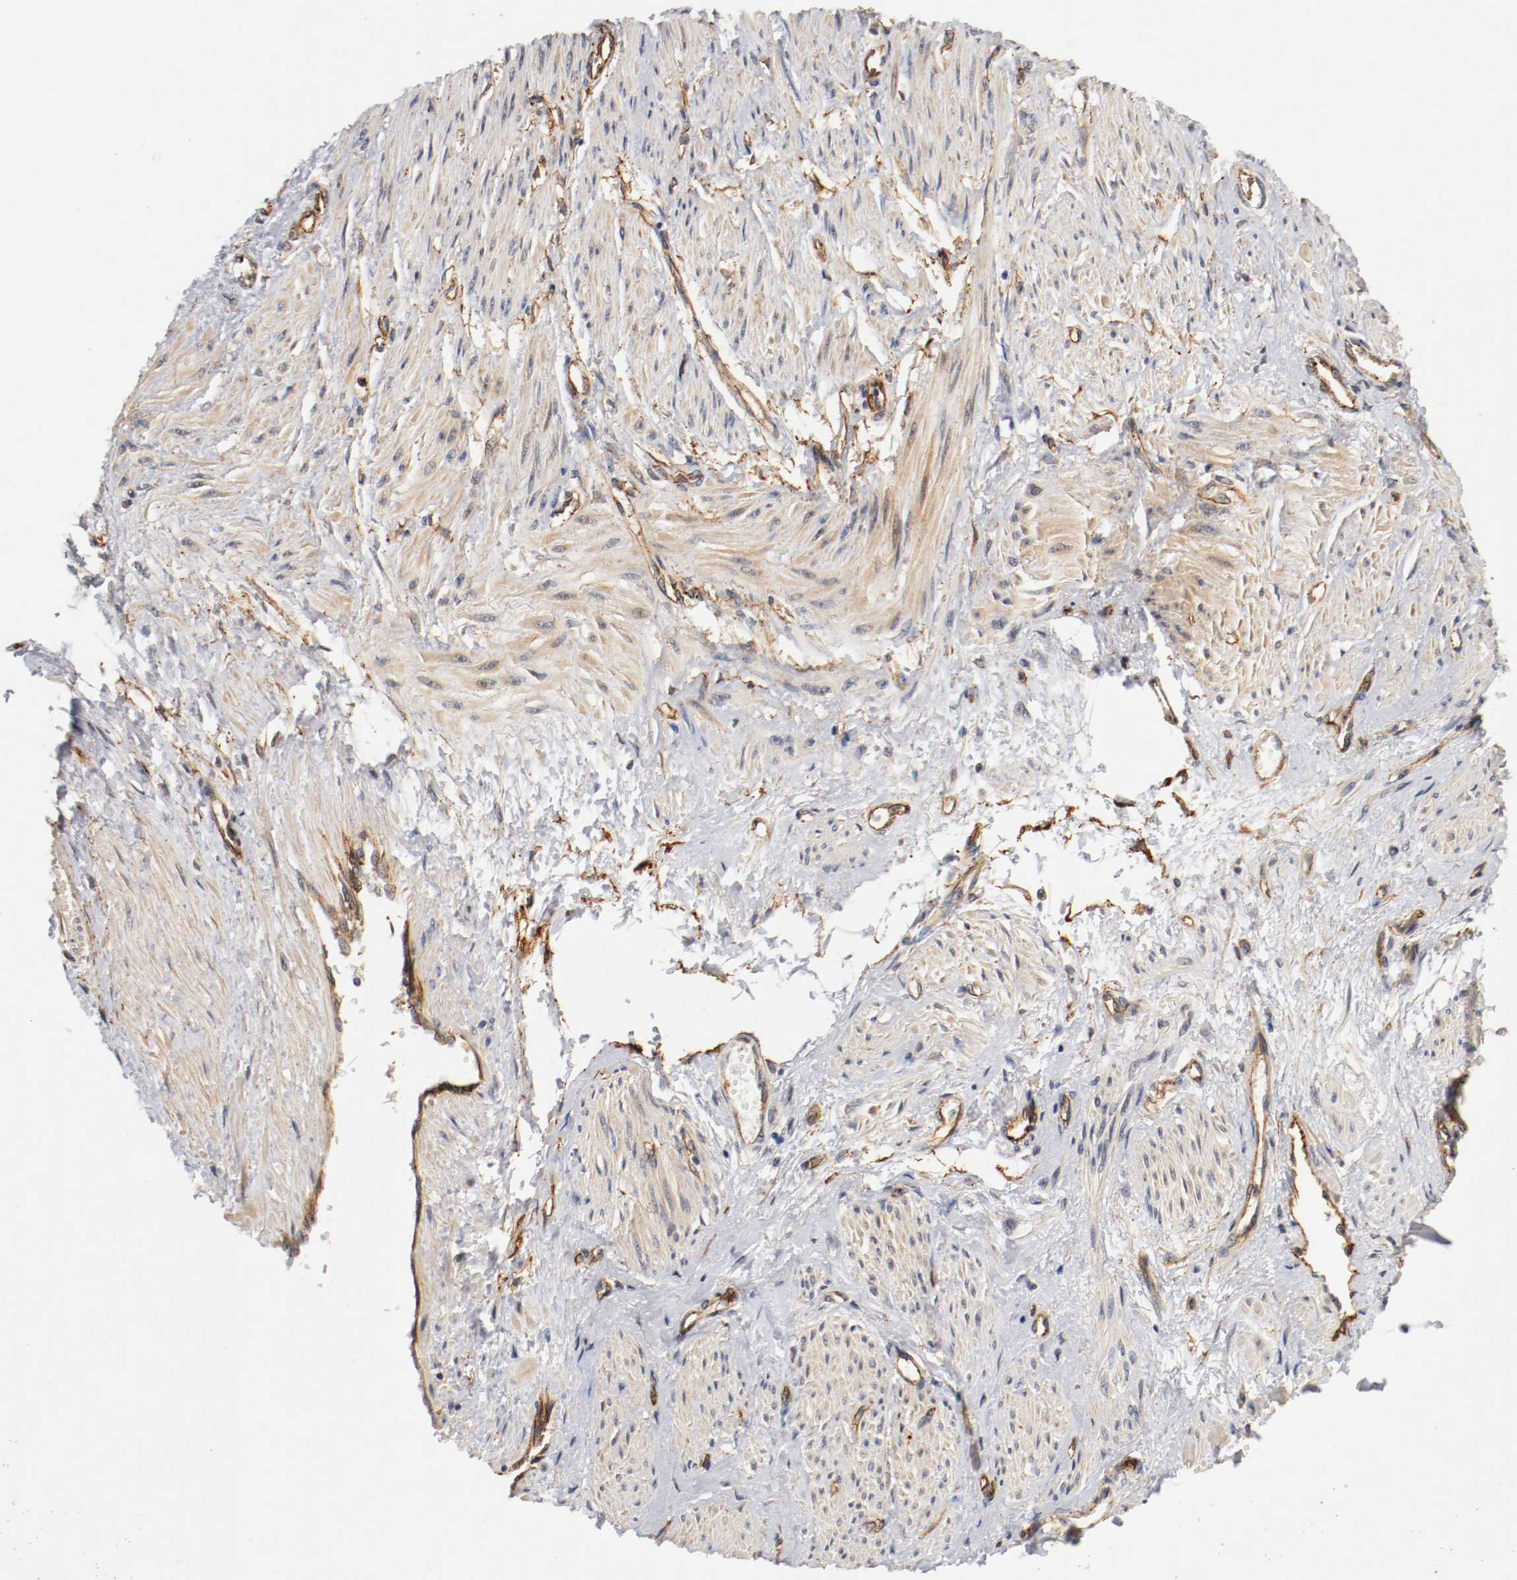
{"staining": {"intensity": "weak", "quantity": ">75%", "location": "cytoplasmic/membranous"}, "tissue": "smooth muscle", "cell_type": "Smooth muscle cells", "image_type": "normal", "snomed": [{"axis": "morphology", "description": "Normal tissue, NOS"}, {"axis": "topography", "description": "Smooth muscle"}, {"axis": "topography", "description": "Uterus"}], "caption": "A brown stain labels weak cytoplasmic/membranous positivity of a protein in smooth muscle cells of normal human smooth muscle. (IHC, brightfield microscopy, high magnification).", "gene": "TYK2", "patient": {"sex": "female", "age": 39}}